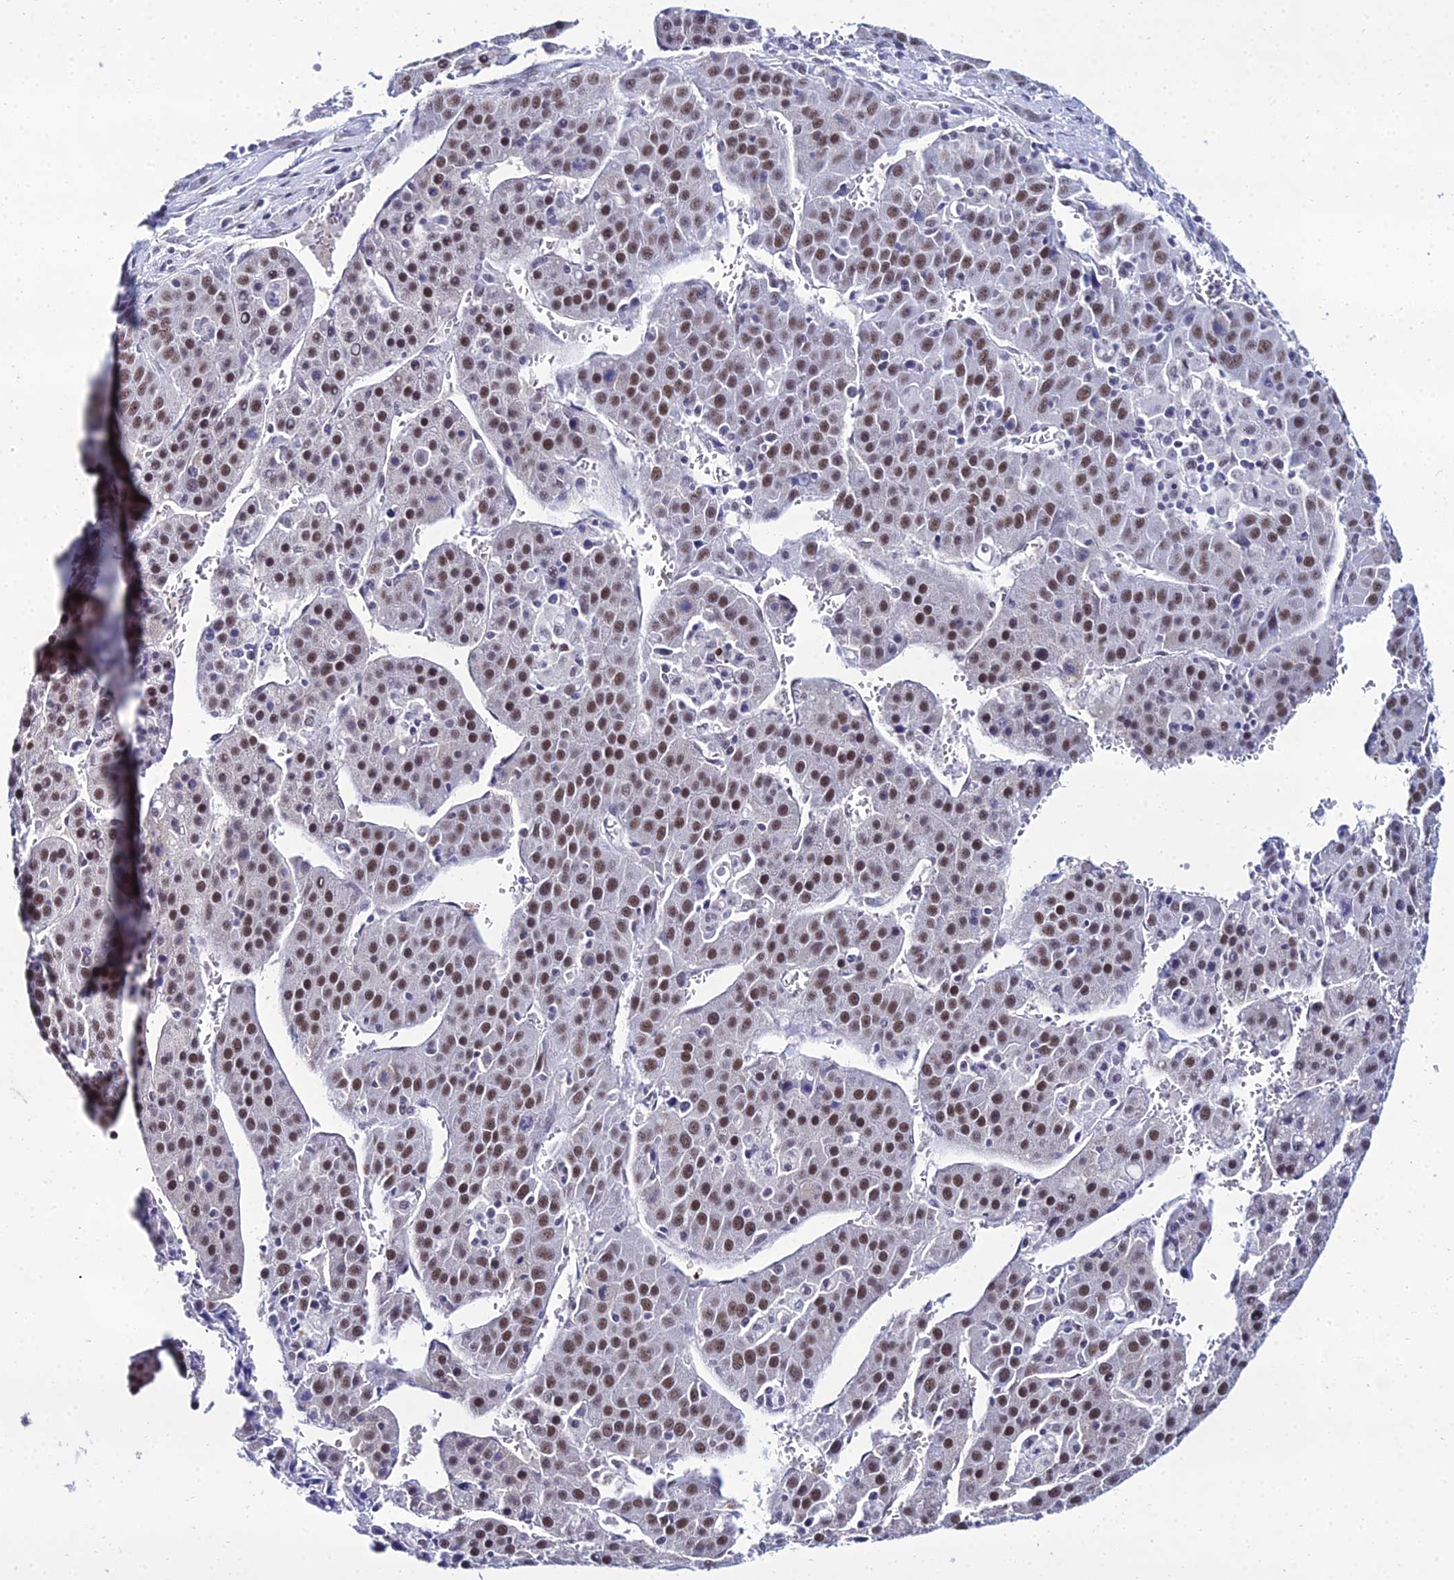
{"staining": {"intensity": "moderate", "quantity": ">75%", "location": "nuclear"}, "tissue": "liver cancer", "cell_type": "Tumor cells", "image_type": "cancer", "snomed": [{"axis": "morphology", "description": "Carcinoma, Hepatocellular, NOS"}, {"axis": "topography", "description": "Liver"}], "caption": "Tumor cells show moderate nuclear positivity in about >75% of cells in hepatocellular carcinoma (liver). (brown staining indicates protein expression, while blue staining denotes nuclei).", "gene": "PPP4R2", "patient": {"sex": "female", "age": 53}}